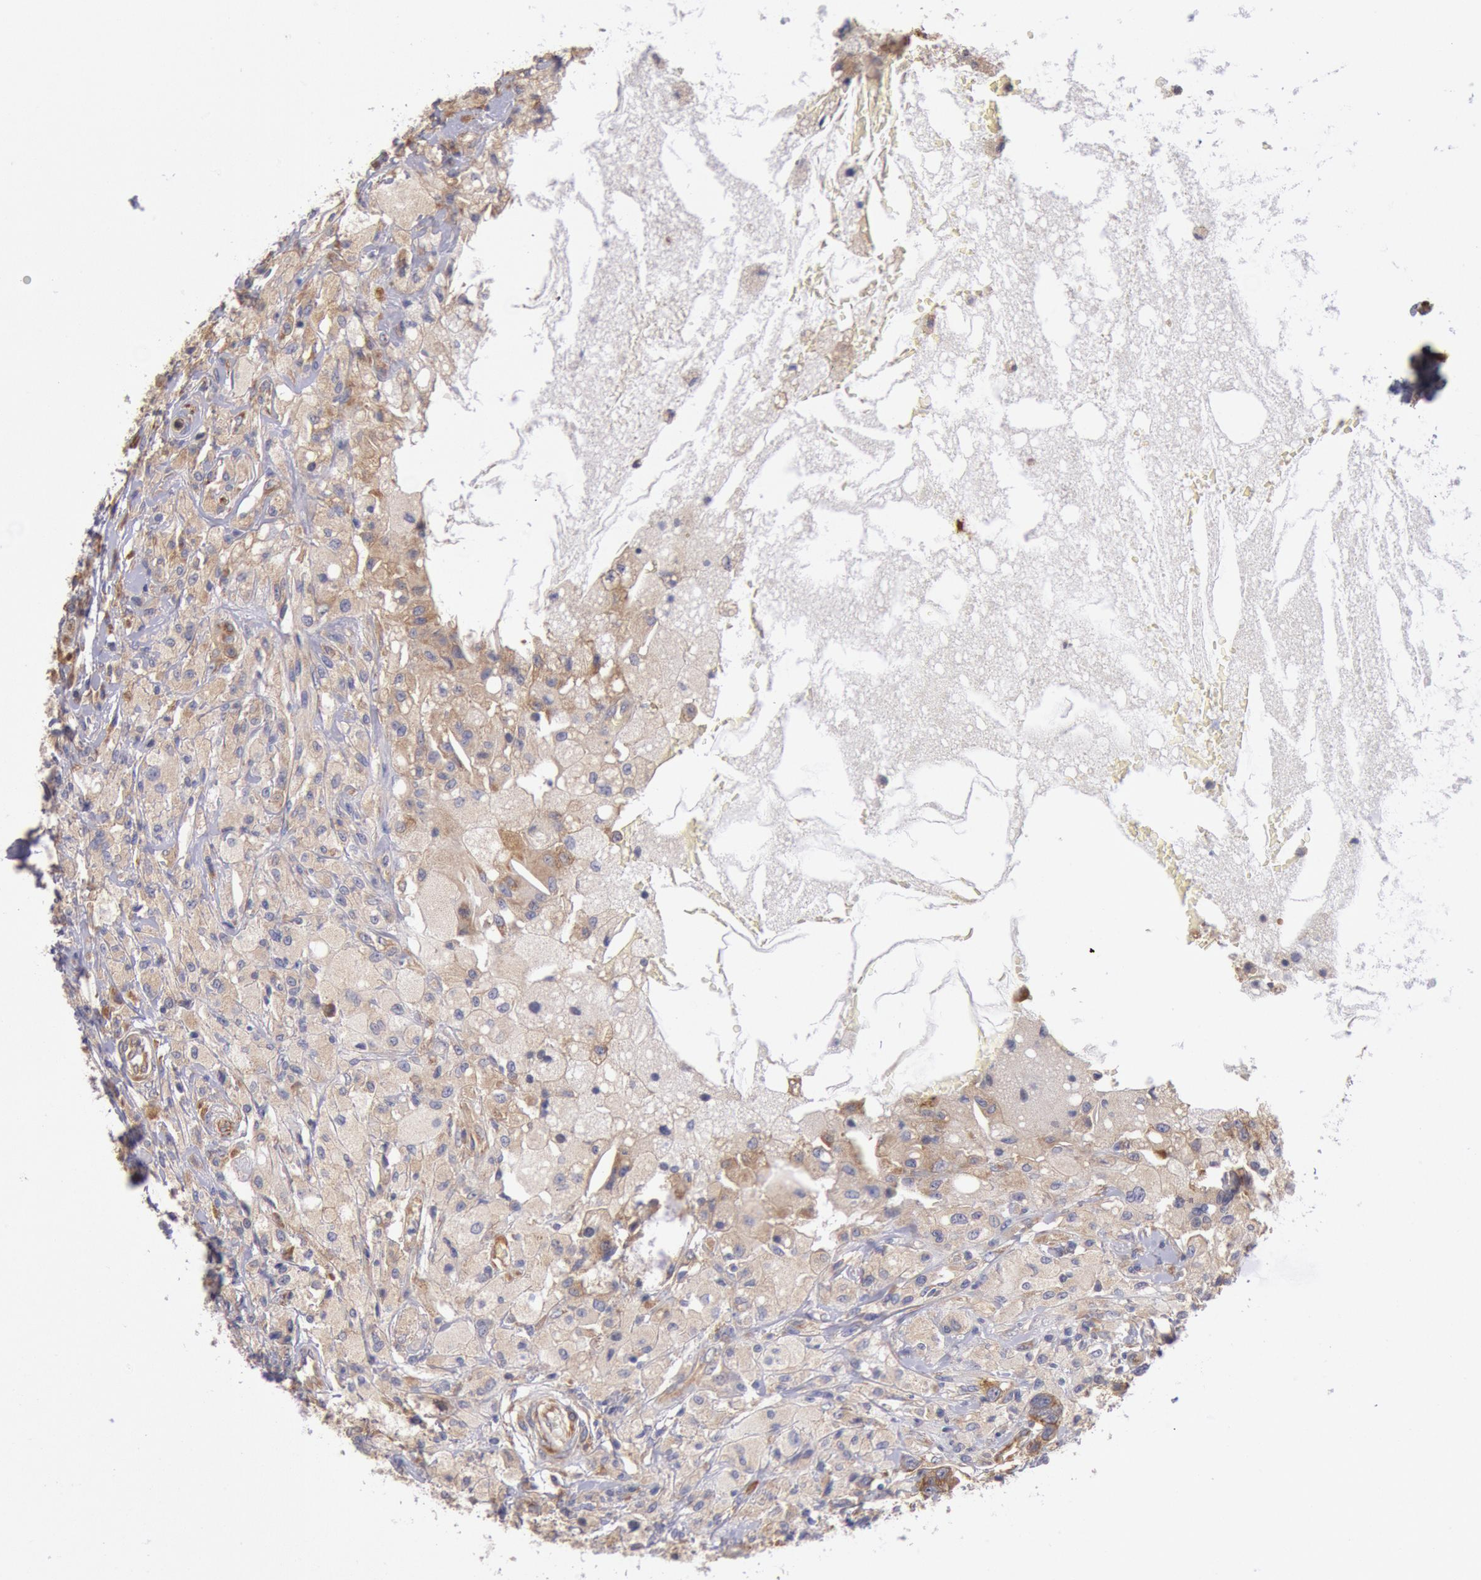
{"staining": {"intensity": "moderate", "quantity": ">75%", "location": "cytoplasmic/membranous"}, "tissue": "breast cancer", "cell_type": "Tumor cells", "image_type": "cancer", "snomed": [{"axis": "morphology", "description": "Duct carcinoma"}, {"axis": "topography", "description": "Breast"}], "caption": "Moderate cytoplasmic/membranous positivity for a protein is appreciated in approximately >75% of tumor cells of intraductal carcinoma (breast) using immunohistochemistry (IHC).", "gene": "DRG1", "patient": {"sex": "female", "age": 27}}